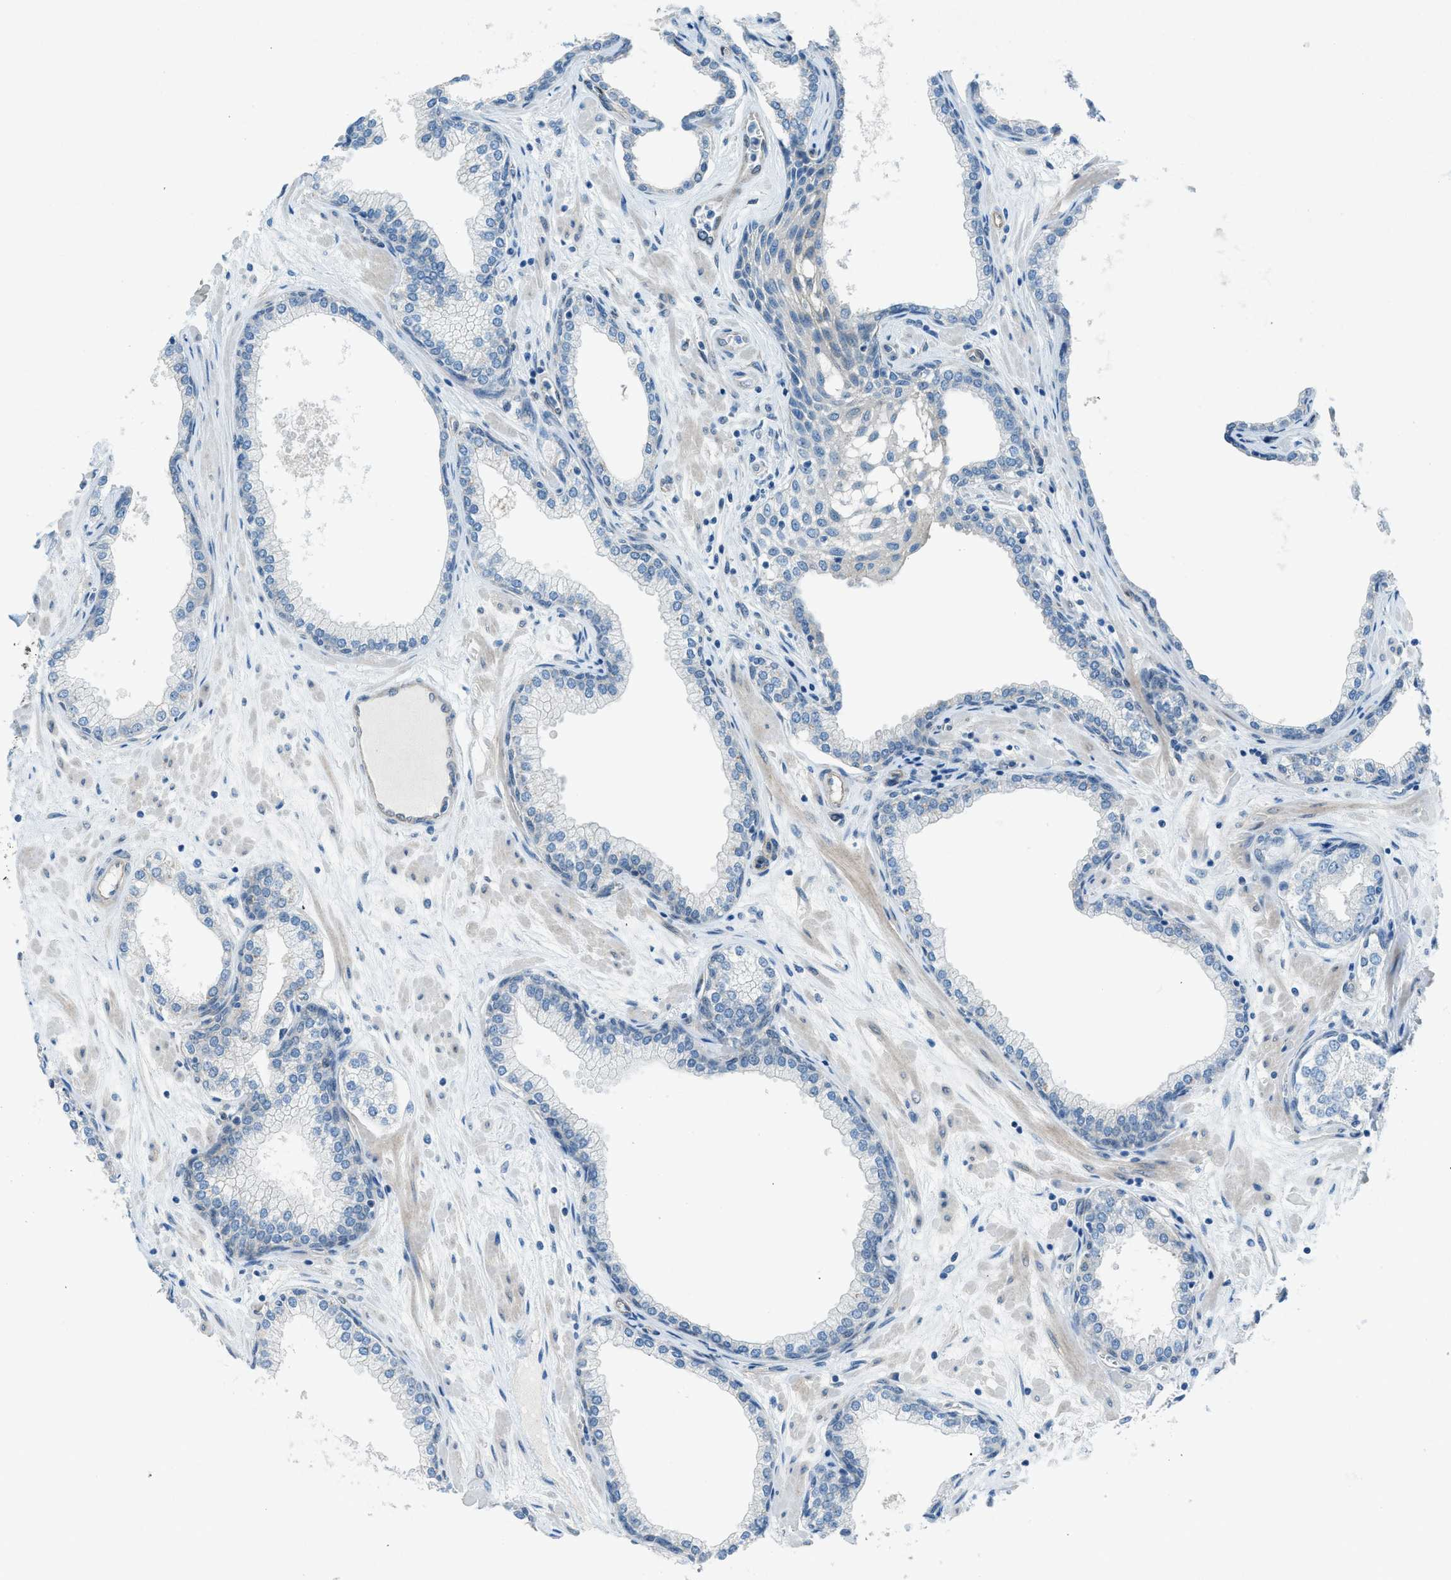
{"staining": {"intensity": "negative", "quantity": "none", "location": "none"}, "tissue": "prostate", "cell_type": "Glandular cells", "image_type": "normal", "snomed": [{"axis": "morphology", "description": "Normal tissue, NOS"}, {"axis": "morphology", "description": "Urothelial carcinoma, Low grade"}, {"axis": "topography", "description": "Urinary bladder"}, {"axis": "topography", "description": "Prostate"}], "caption": "Immunohistochemistry micrograph of normal prostate: human prostate stained with DAB (3,3'-diaminobenzidine) displays no significant protein staining in glandular cells.", "gene": "PRKN", "patient": {"sex": "male", "age": 60}}